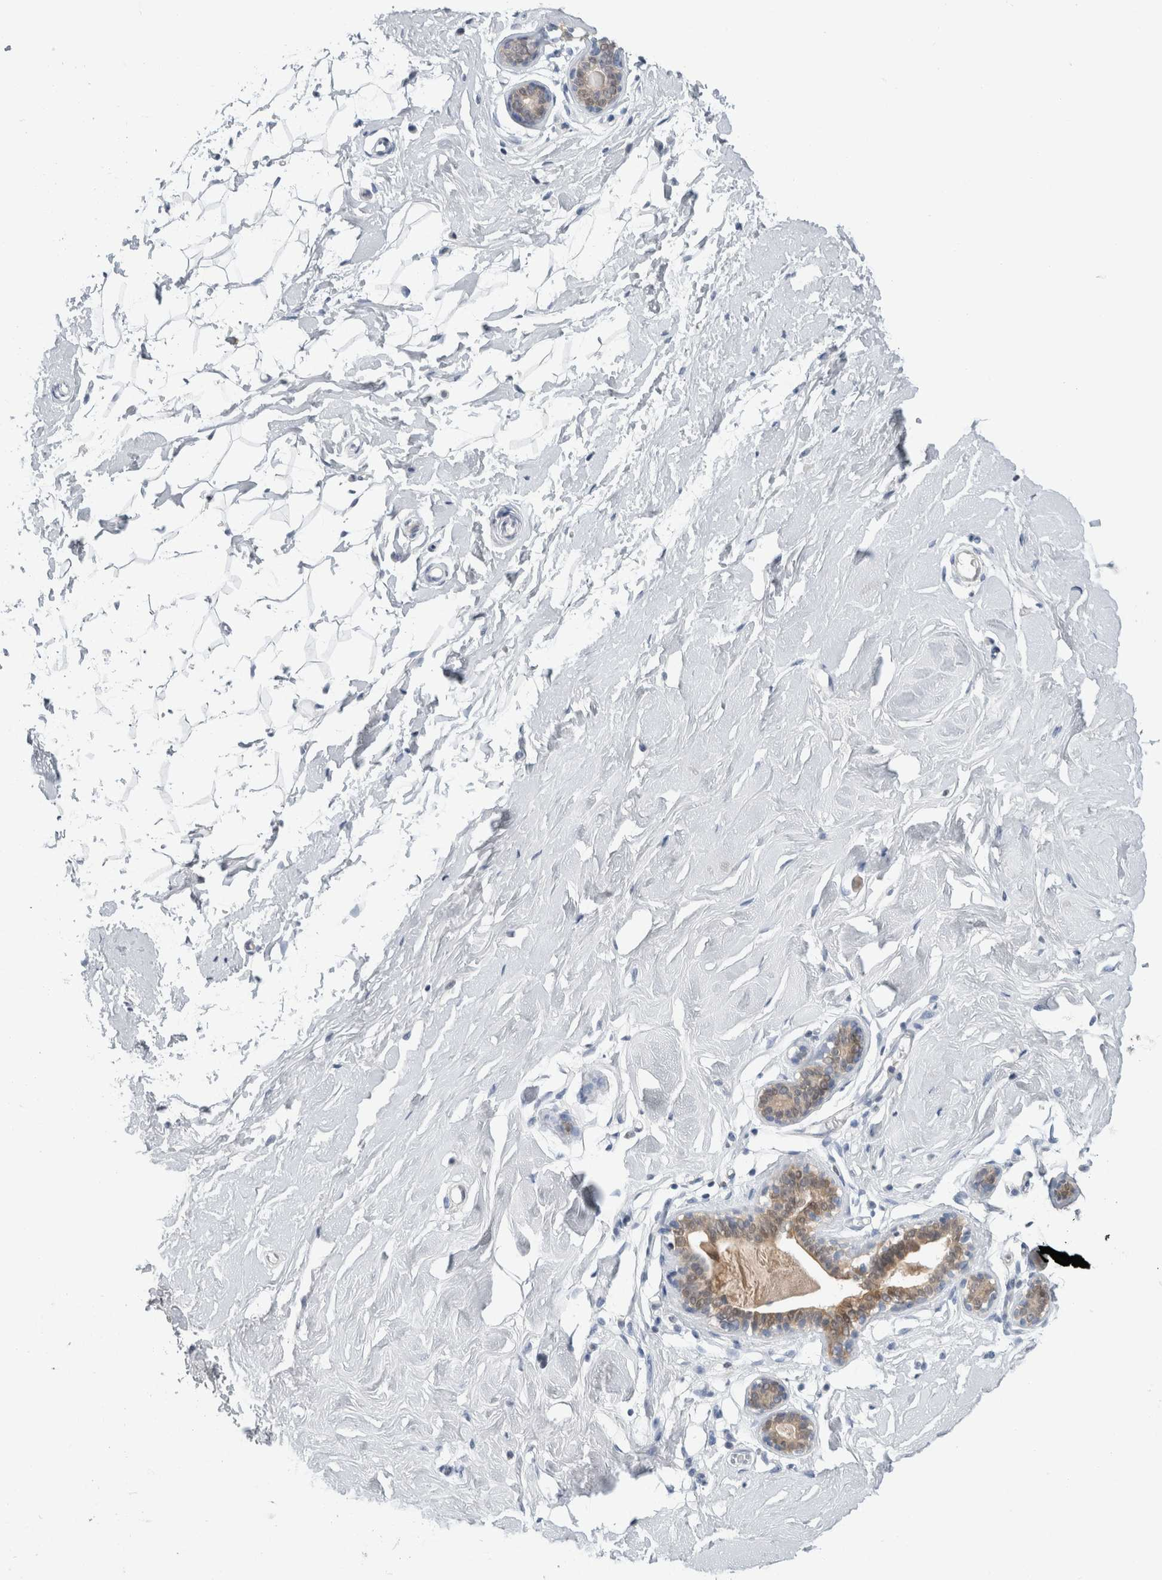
{"staining": {"intensity": "negative", "quantity": "none", "location": "none"}, "tissue": "breast", "cell_type": "Adipocytes", "image_type": "normal", "snomed": [{"axis": "morphology", "description": "Normal tissue, NOS"}, {"axis": "topography", "description": "Breast"}], "caption": "DAB (3,3'-diaminobenzidine) immunohistochemical staining of benign breast reveals no significant expression in adipocytes.", "gene": "CASP6", "patient": {"sex": "female", "age": 23}}